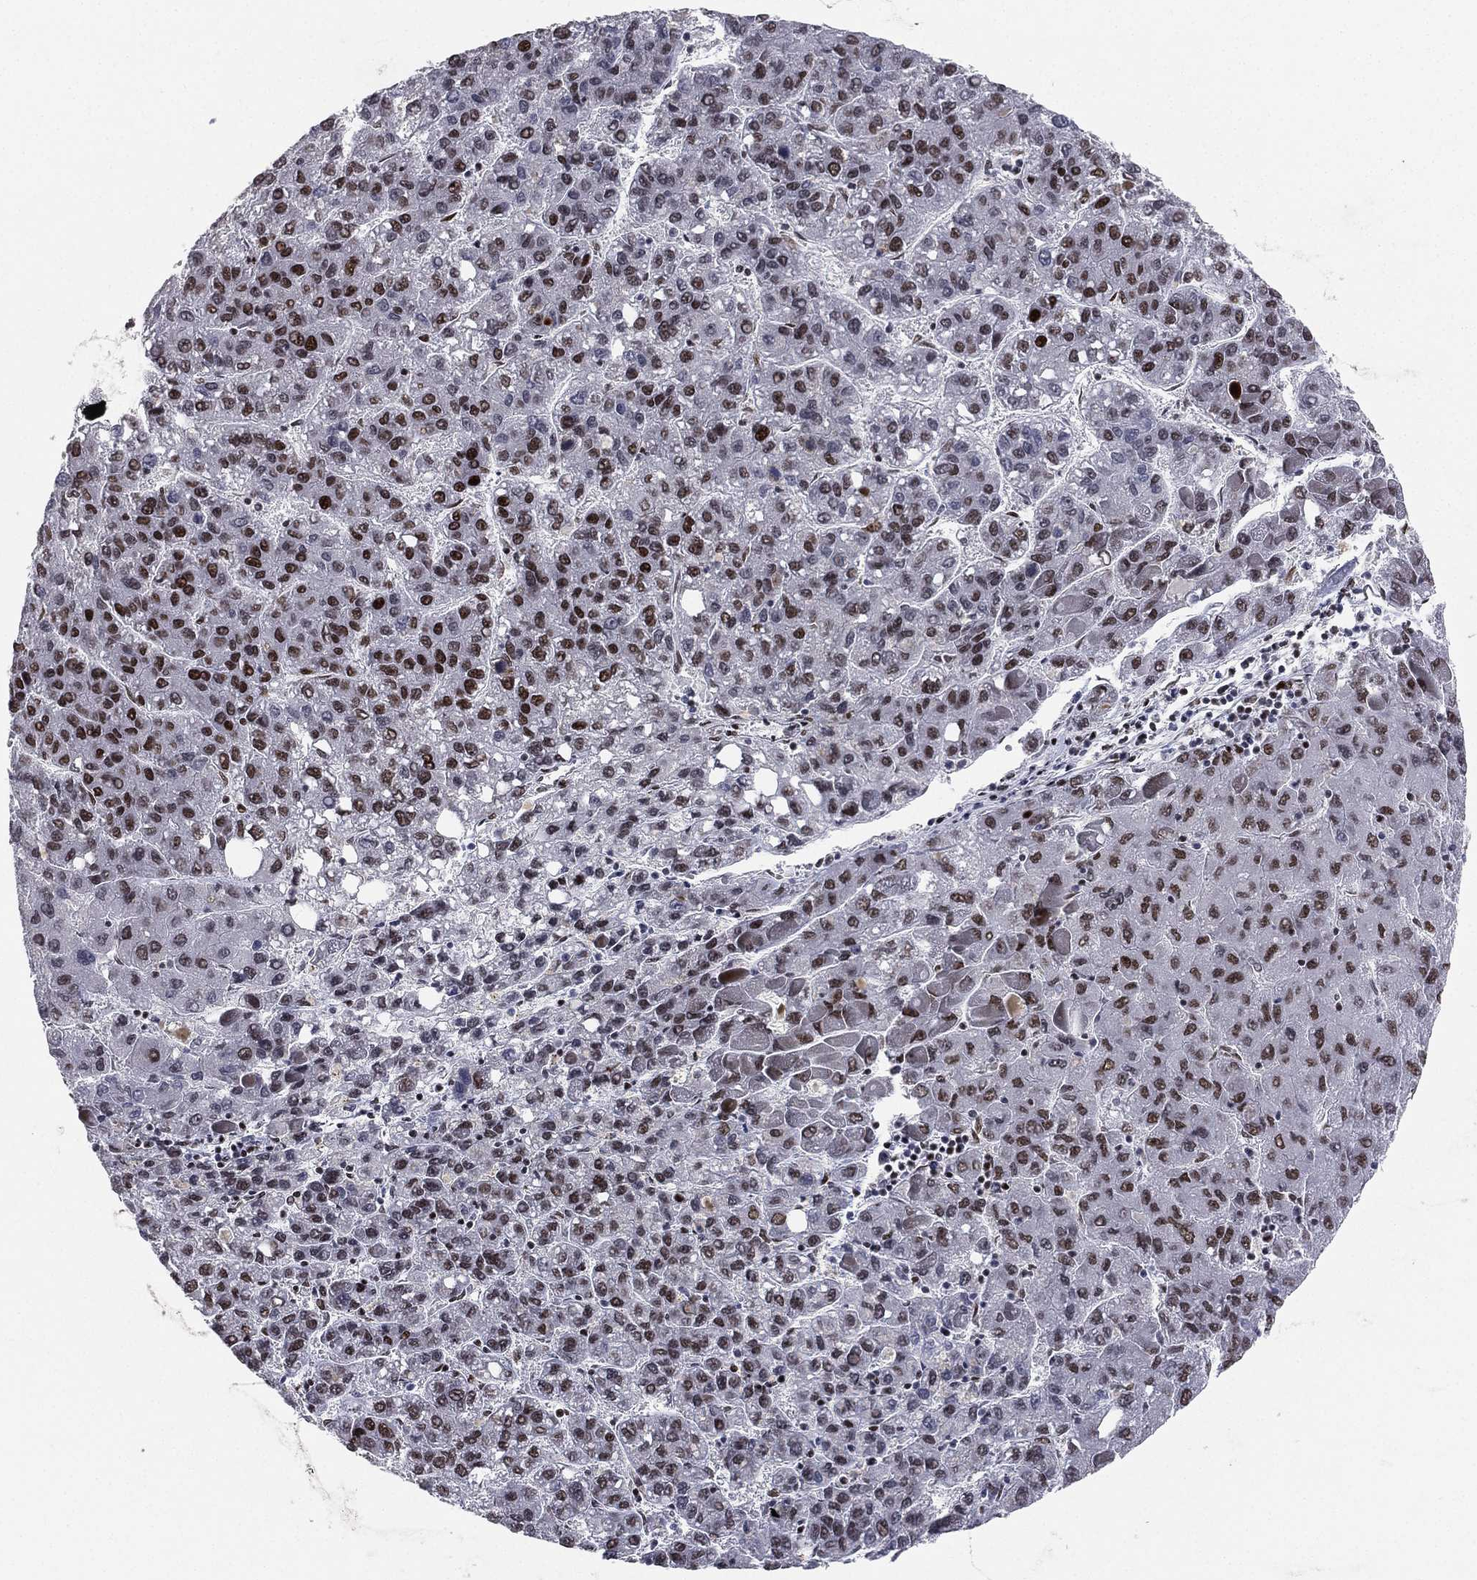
{"staining": {"intensity": "strong", "quantity": "<25%", "location": "nuclear"}, "tissue": "liver cancer", "cell_type": "Tumor cells", "image_type": "cancer", "snomed": [{"axis": "morphology", "description": "Carcinoma, Hepatocellular, NOS"}, {"axis": "topography", "description": "Liver"}], "caption": "An immunohistochemistry histopathology image of neoplastic tissue is shown. Protein staining in brown labels strong nuclear positivity in liver cancer within tumor cells. (DAB = brown stain, brightfield microscopy at high magnification).", "gene": "RTF1", "patient": {"sex": "female", "age": 82}}